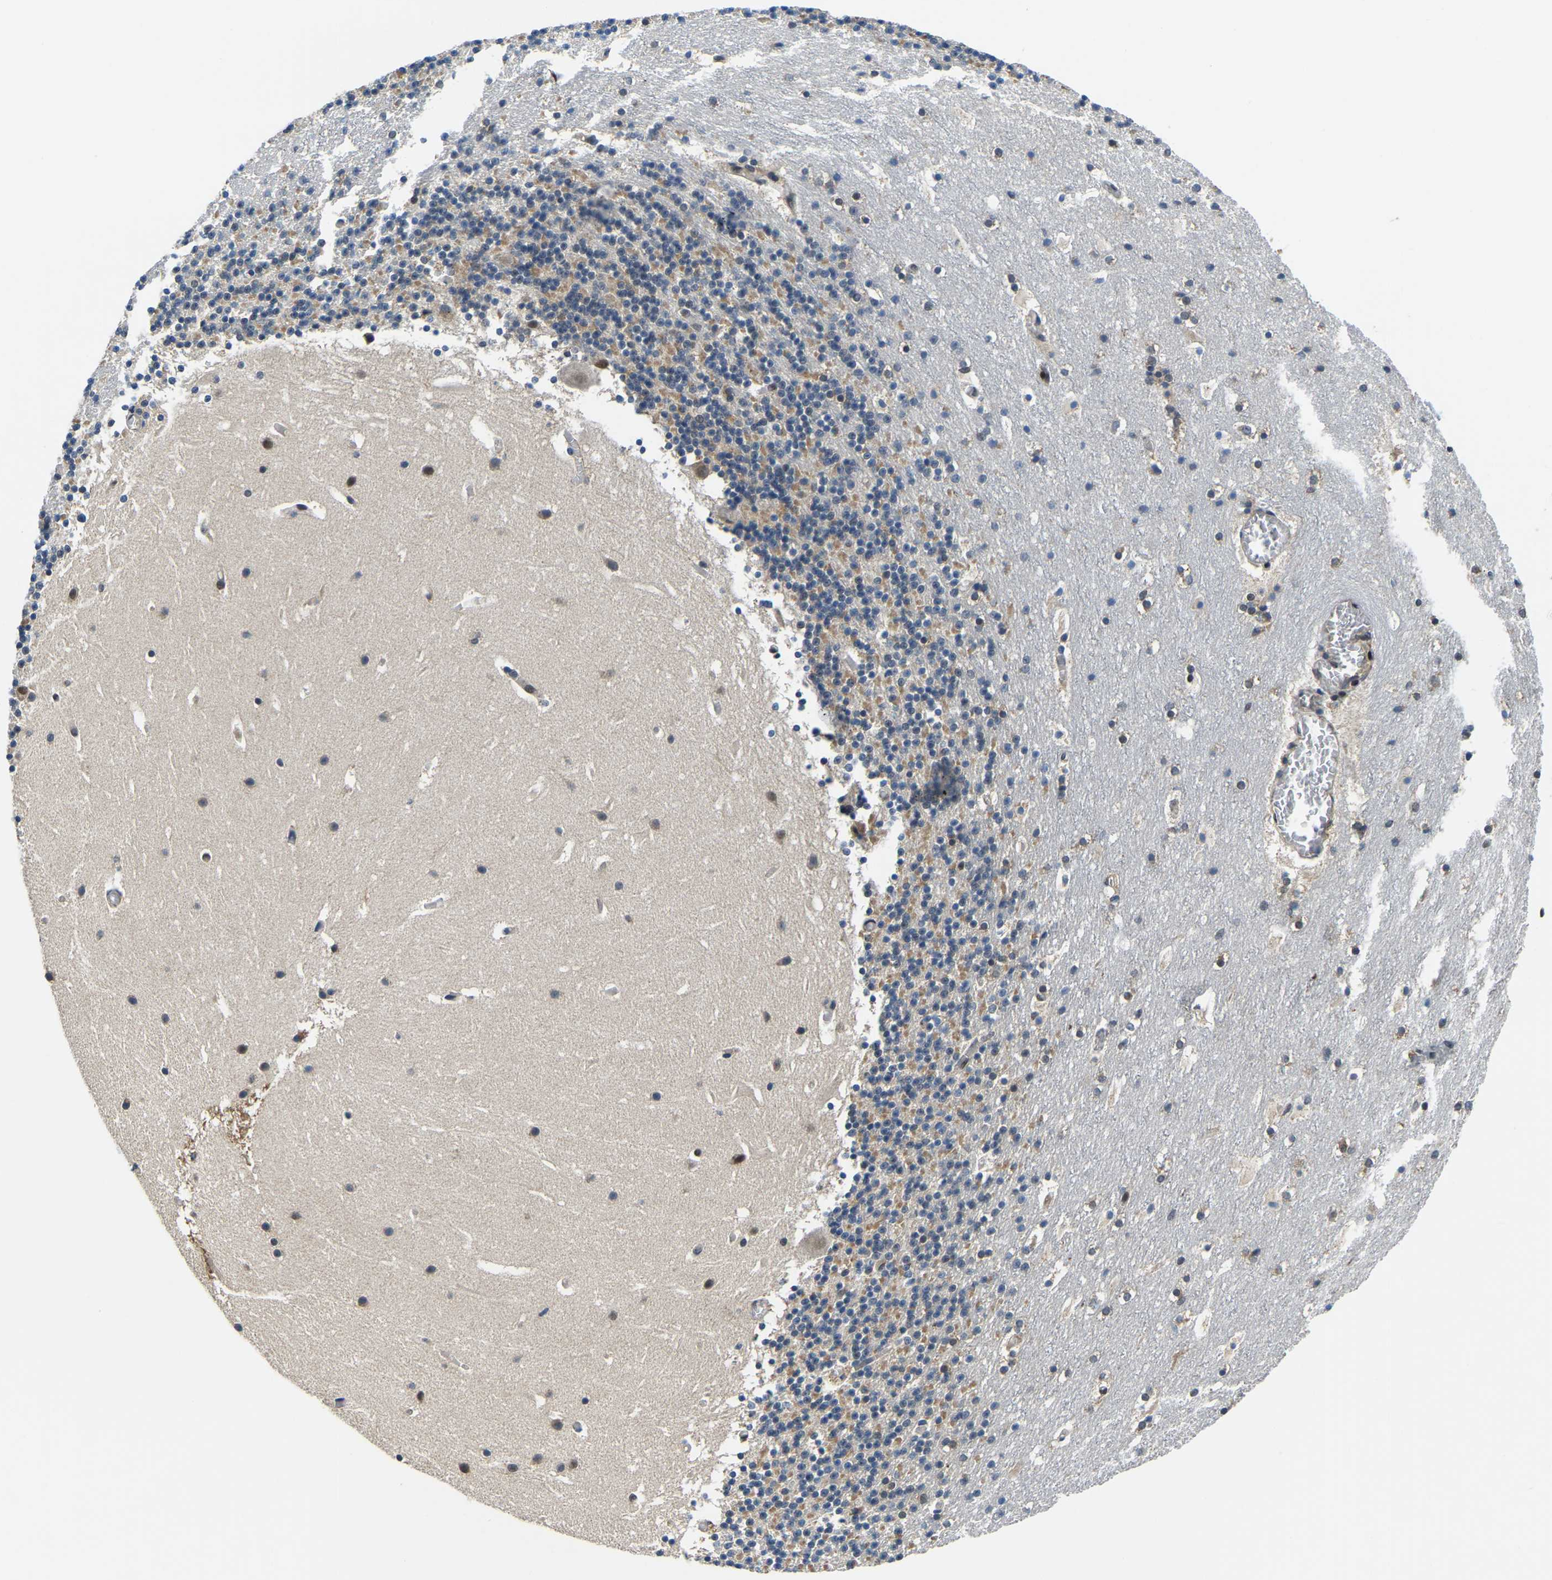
{"staining": {"intensity": "moderate", "quantity": "25%-75%", "location": "cytoplasmic/membranous"}, "tissue": "cerebellum", "cell_type": "Cells in granular layer", "image_type": "normal", "snomed": [{"axis": "morphology", "description": "Normal tissue, NOS"}, {"axis": "topography", "description": "Cerebellum"}], "caption": "High-power microscopy captured an immunohistochemistry histopathology image of normal cerebellum, revealing moderate cytoplasmic/membranous expression in approximately 25%-75% of cells in granular layer.", "gene": "DFFA", "patient": {"sex": "male", "age": 45}}